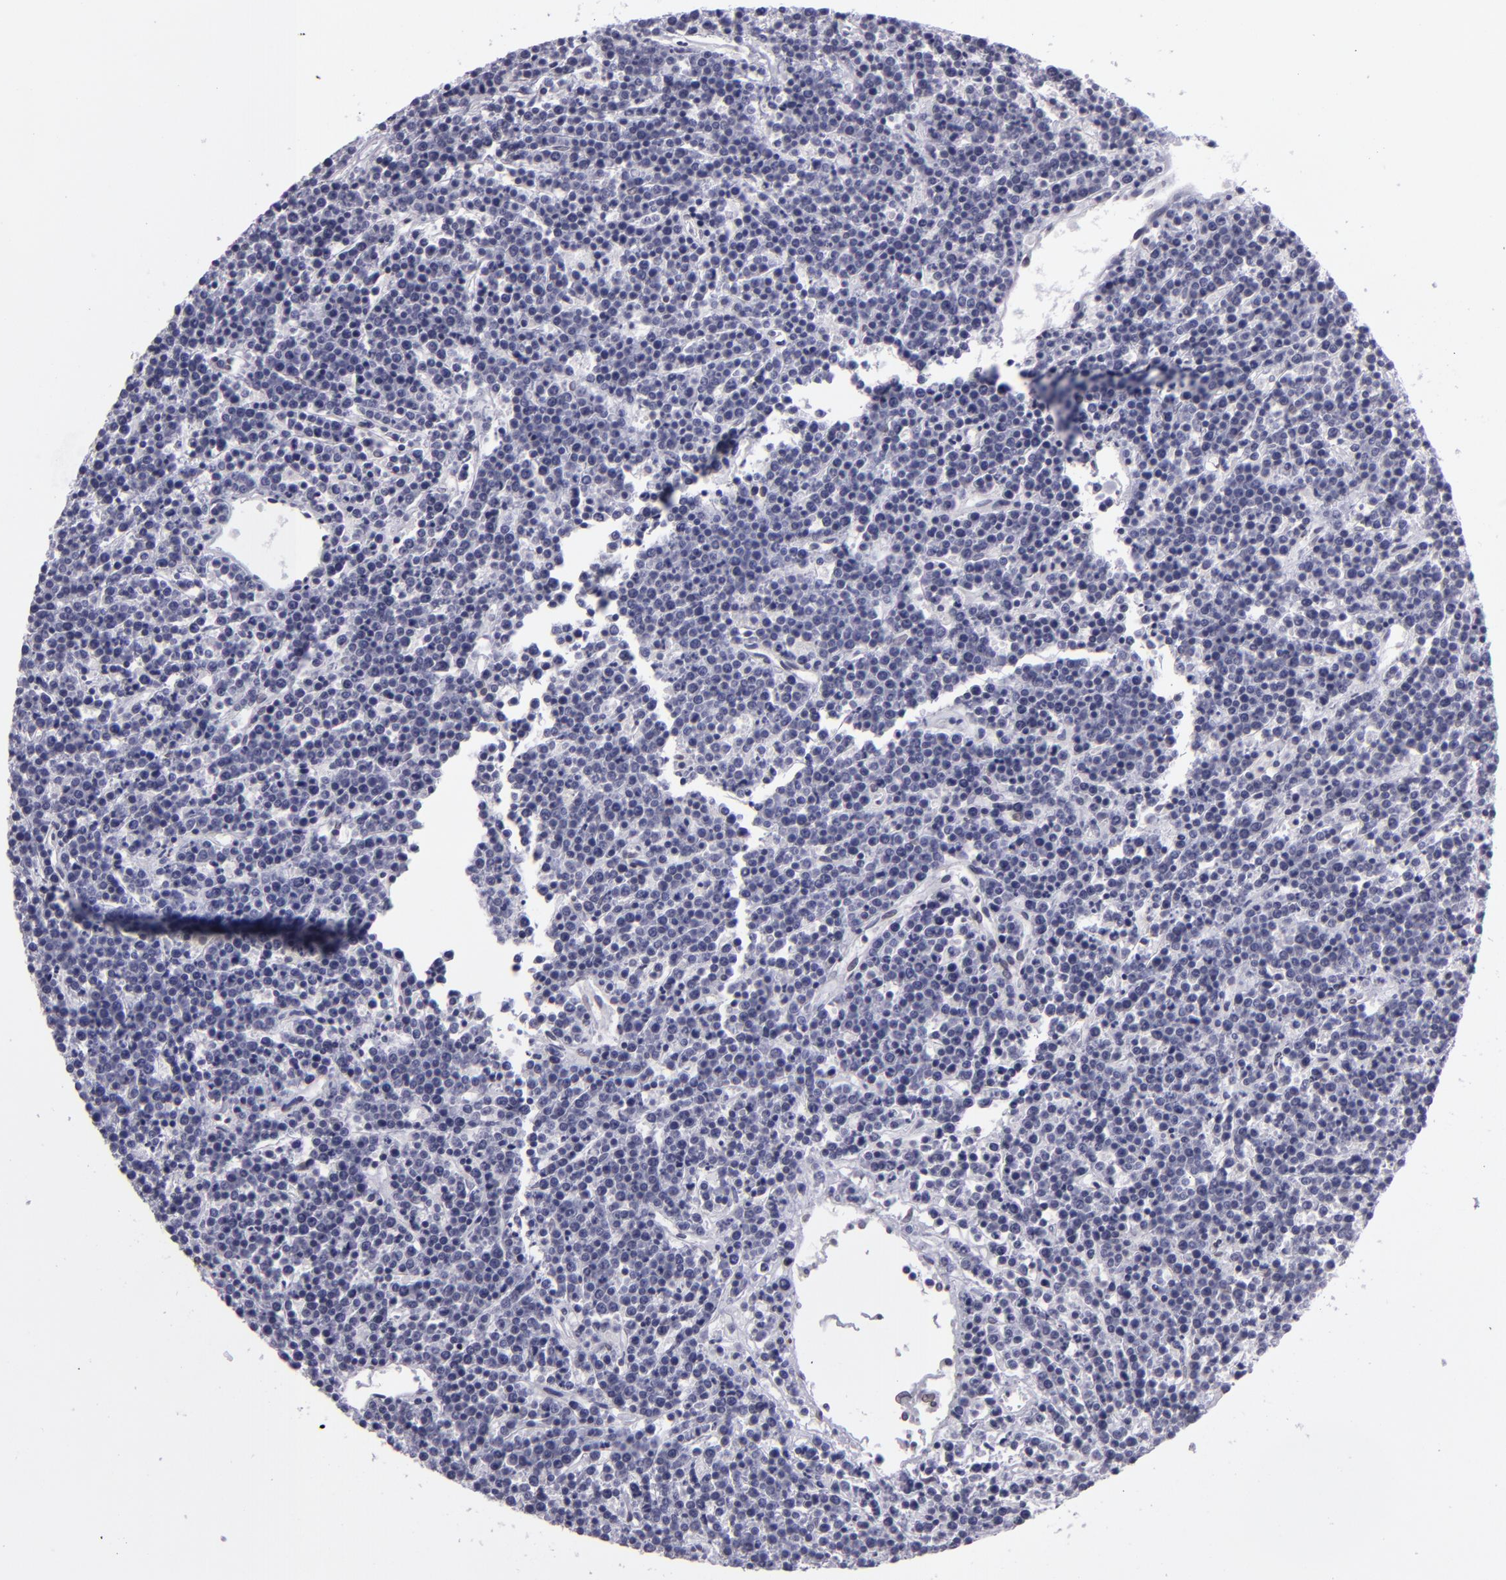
{"staining": {"intensity": "negative", "quantity": "none", "location": "none"}, "tissue": "lymphoma", "cell_type": "Tumor cells", "image_type": "cancer", "snomed": [{"axis": "morphology", "description": "Malignant lymphoma, non-Hodgkin's type, High grade"}, {"axis": "topography", "description": "Ovary"}], "caption": "Immunohistochemical staining of human malignant lymphoma, non-Hodgkin's type (high-grade) displays no significant expression in tumor cells.", "gene": "EMD", "patient": {"sex": "female", "age": 56}}